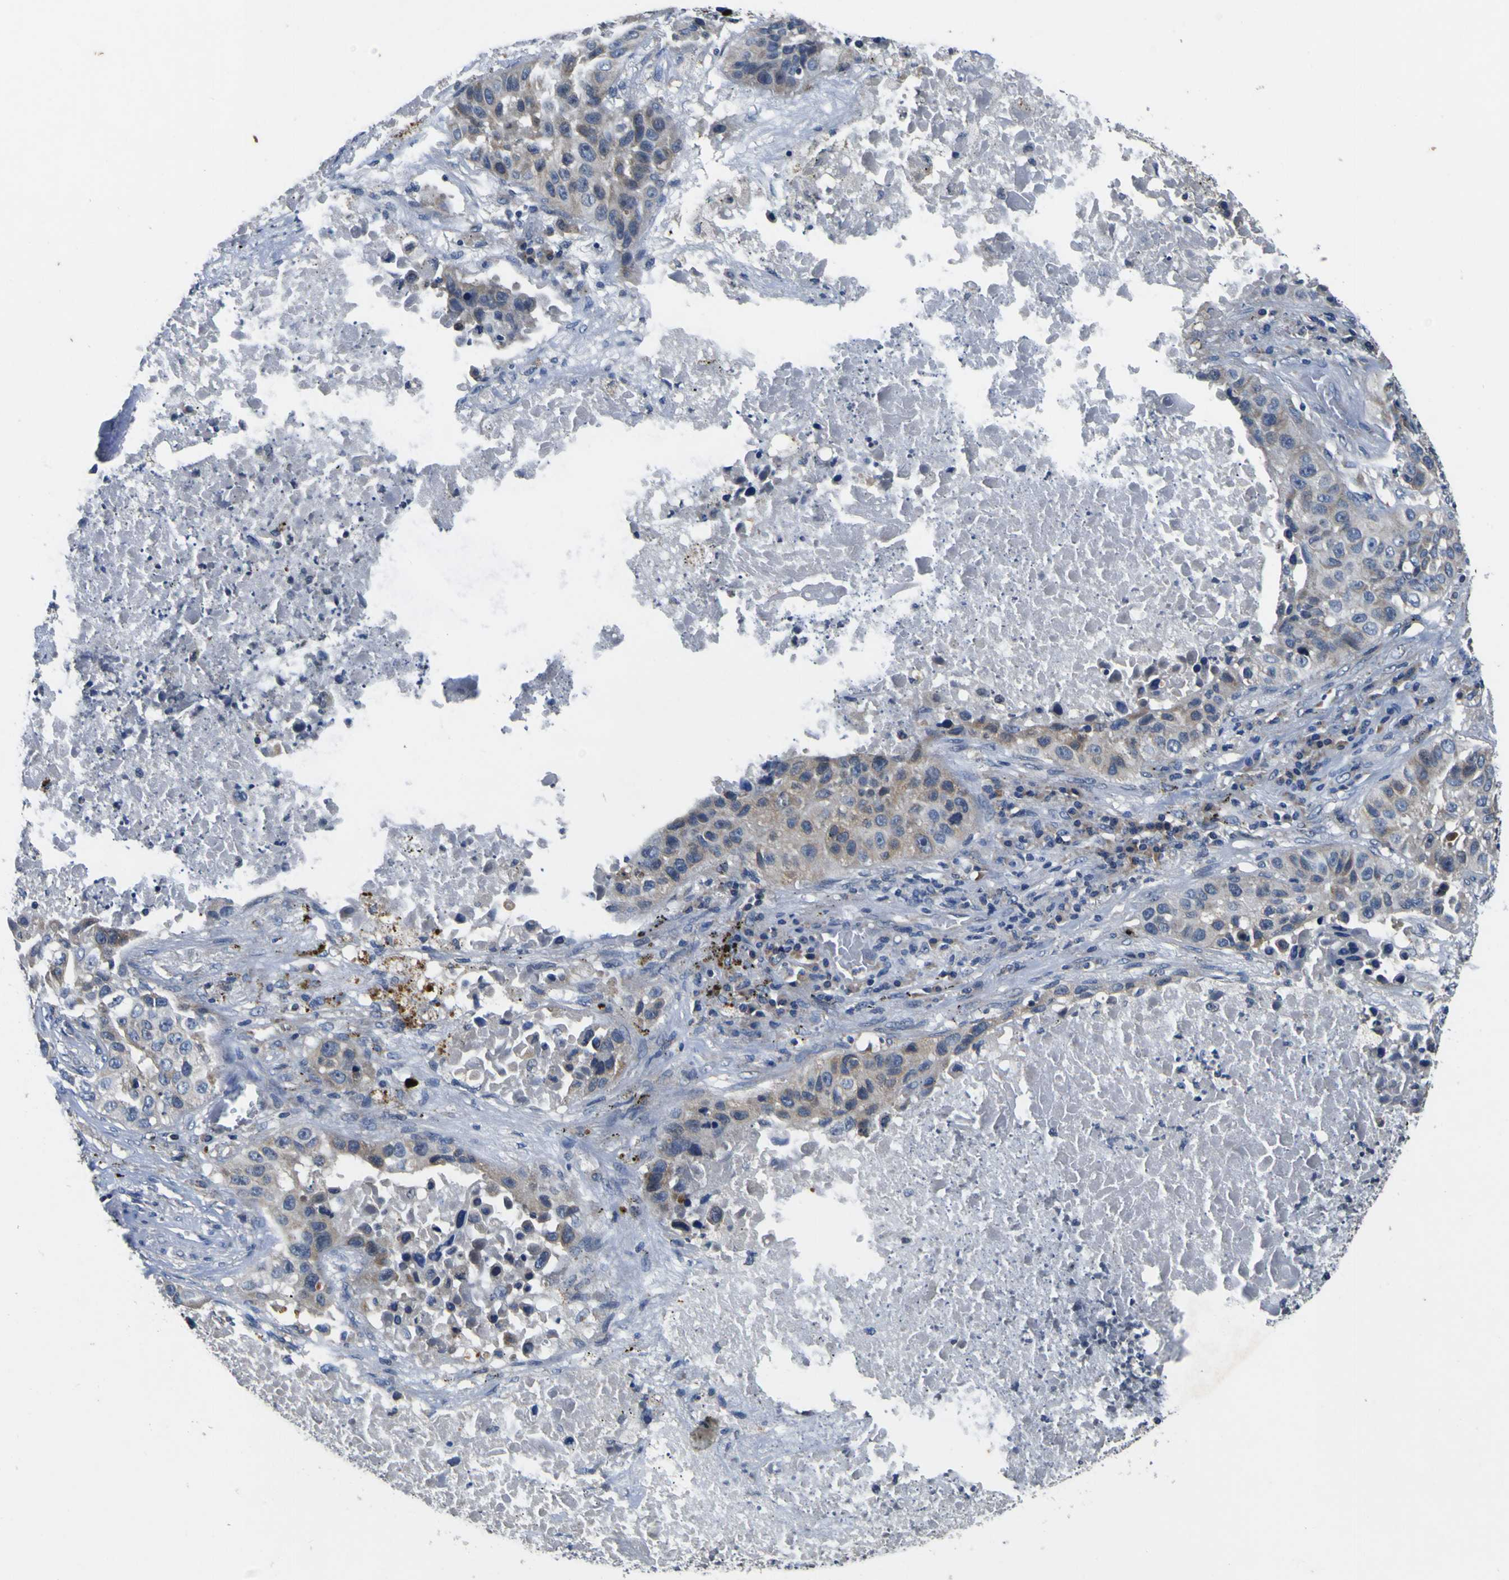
{"staining": {"intensity": "weak", "quantity": ">75%", "location": "cytoplasmic/membranous"}, "tissue": "lung cancer", "cell_type": "Tumor cells", "image_type": "cancer", "snomed": [{"axis": "morphology", "description": "Squamous cell carcinoma, NOS"}, {"axis": "topography", "description": "Lung"}], "caption": "The micrograph displays staining of lung cancer, revealing weak cytoplasmic/membranous protein staining (brown color) within tumor cells. (DAB (3,3'-diaminobenzidine) IHC with brightfield microscopy, high magnification).", "gene": "EPHB4", "patient": {"sex": "male", "age": 57}}